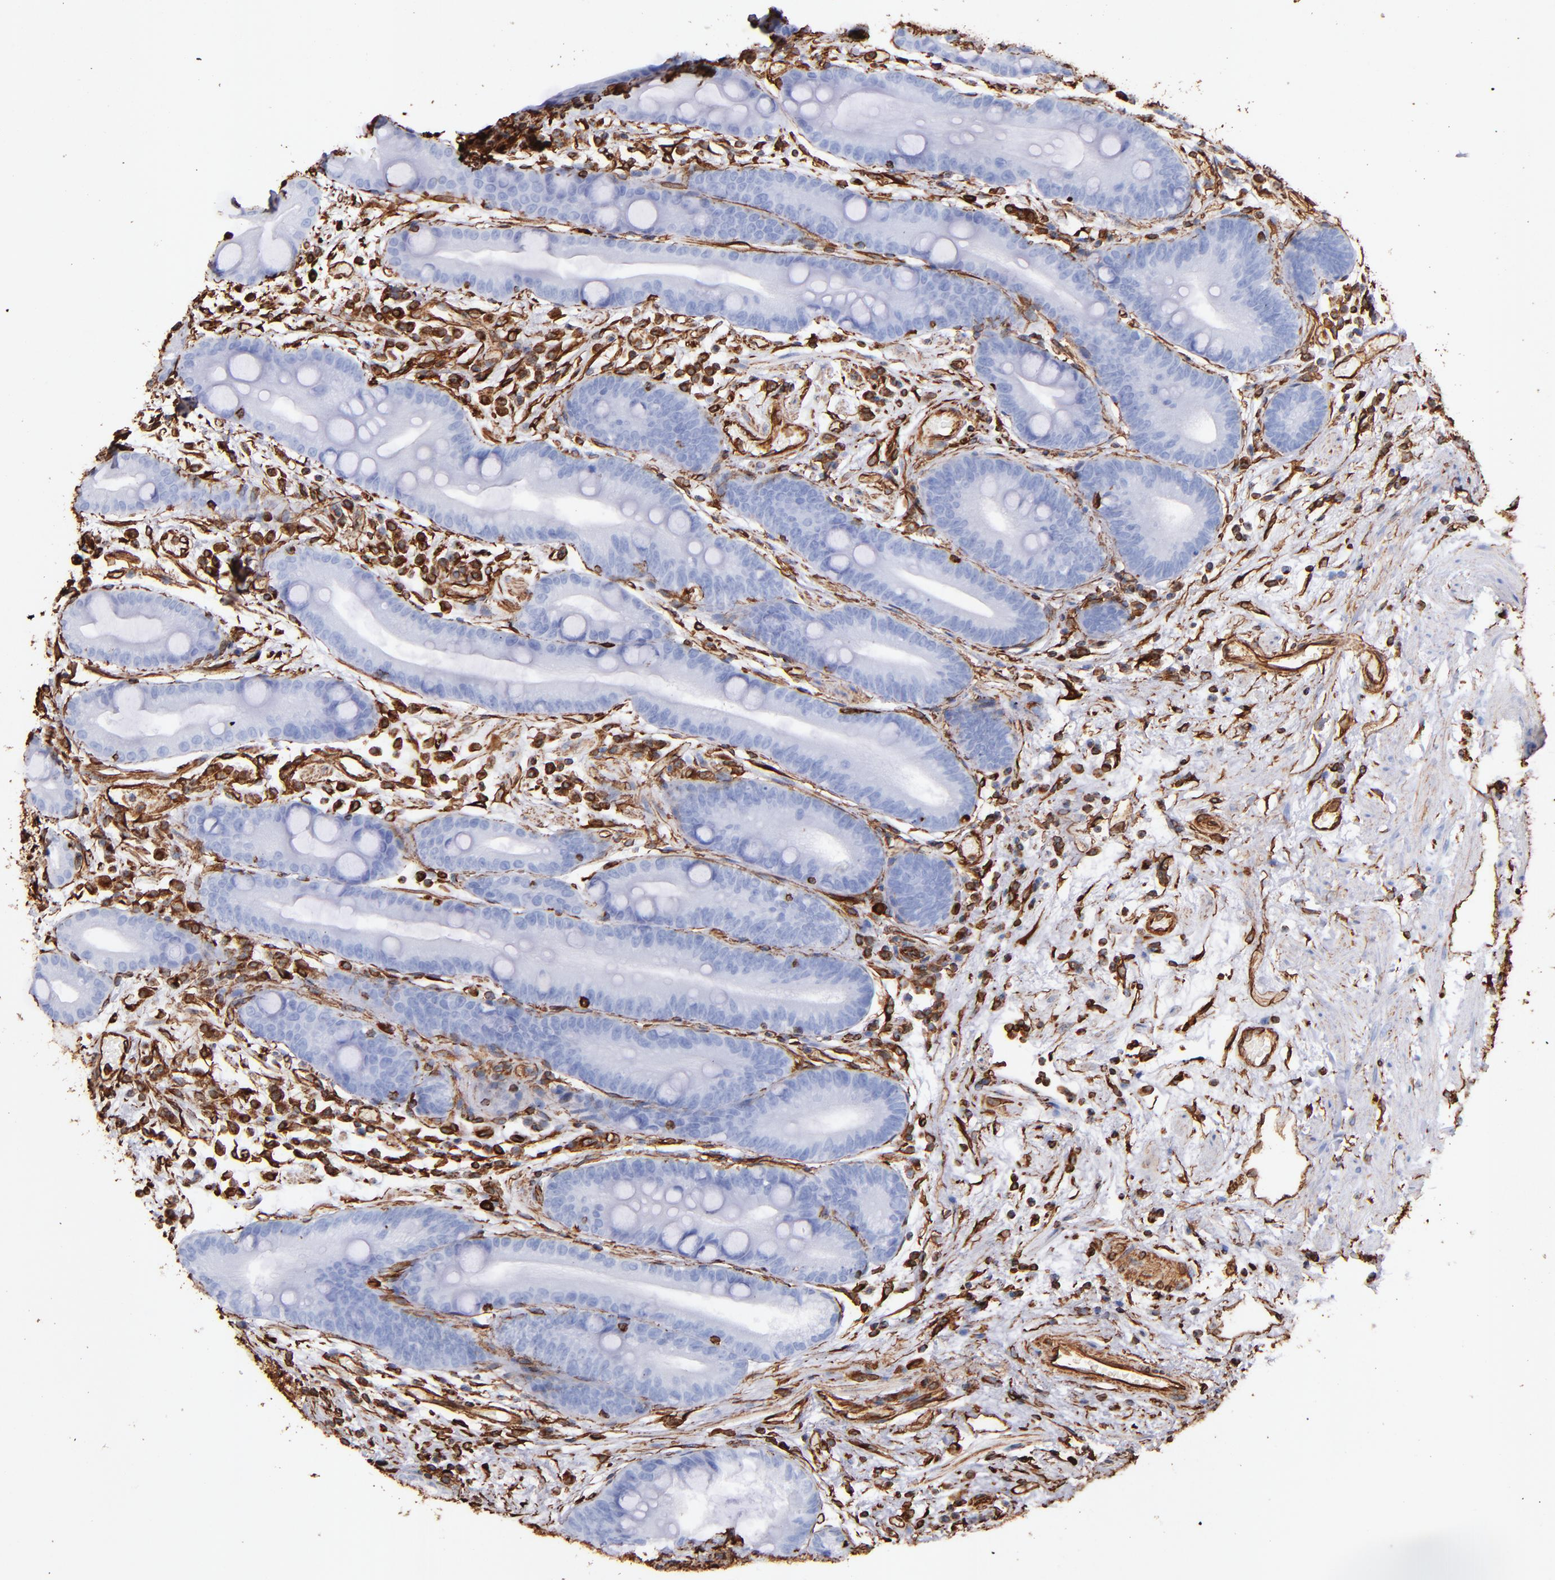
{"staining": {"intensity": "negative", "quantity": "none", "location": "none"}, "tissue": "stomach", "cell_type": "Glandular cells", "image_type": "normal", "snomed": [{"axis": "morphology", "description": "Normal tissue, NOS"}, {"axis": "morphology", "description": "Inflammation, NOS"}, {"axis": "topography", "description": "Stomach, lower"}], "caption": "Stomach was stained to show a protein in brown. There is no significant expression in glandular cells. Brightfield microscopy of IHC stained with DAB (brown) and hematoxylin (blue), captured at high magnification.", "gene": "VIM", "patient": {"sex": "male", "age": 59}}